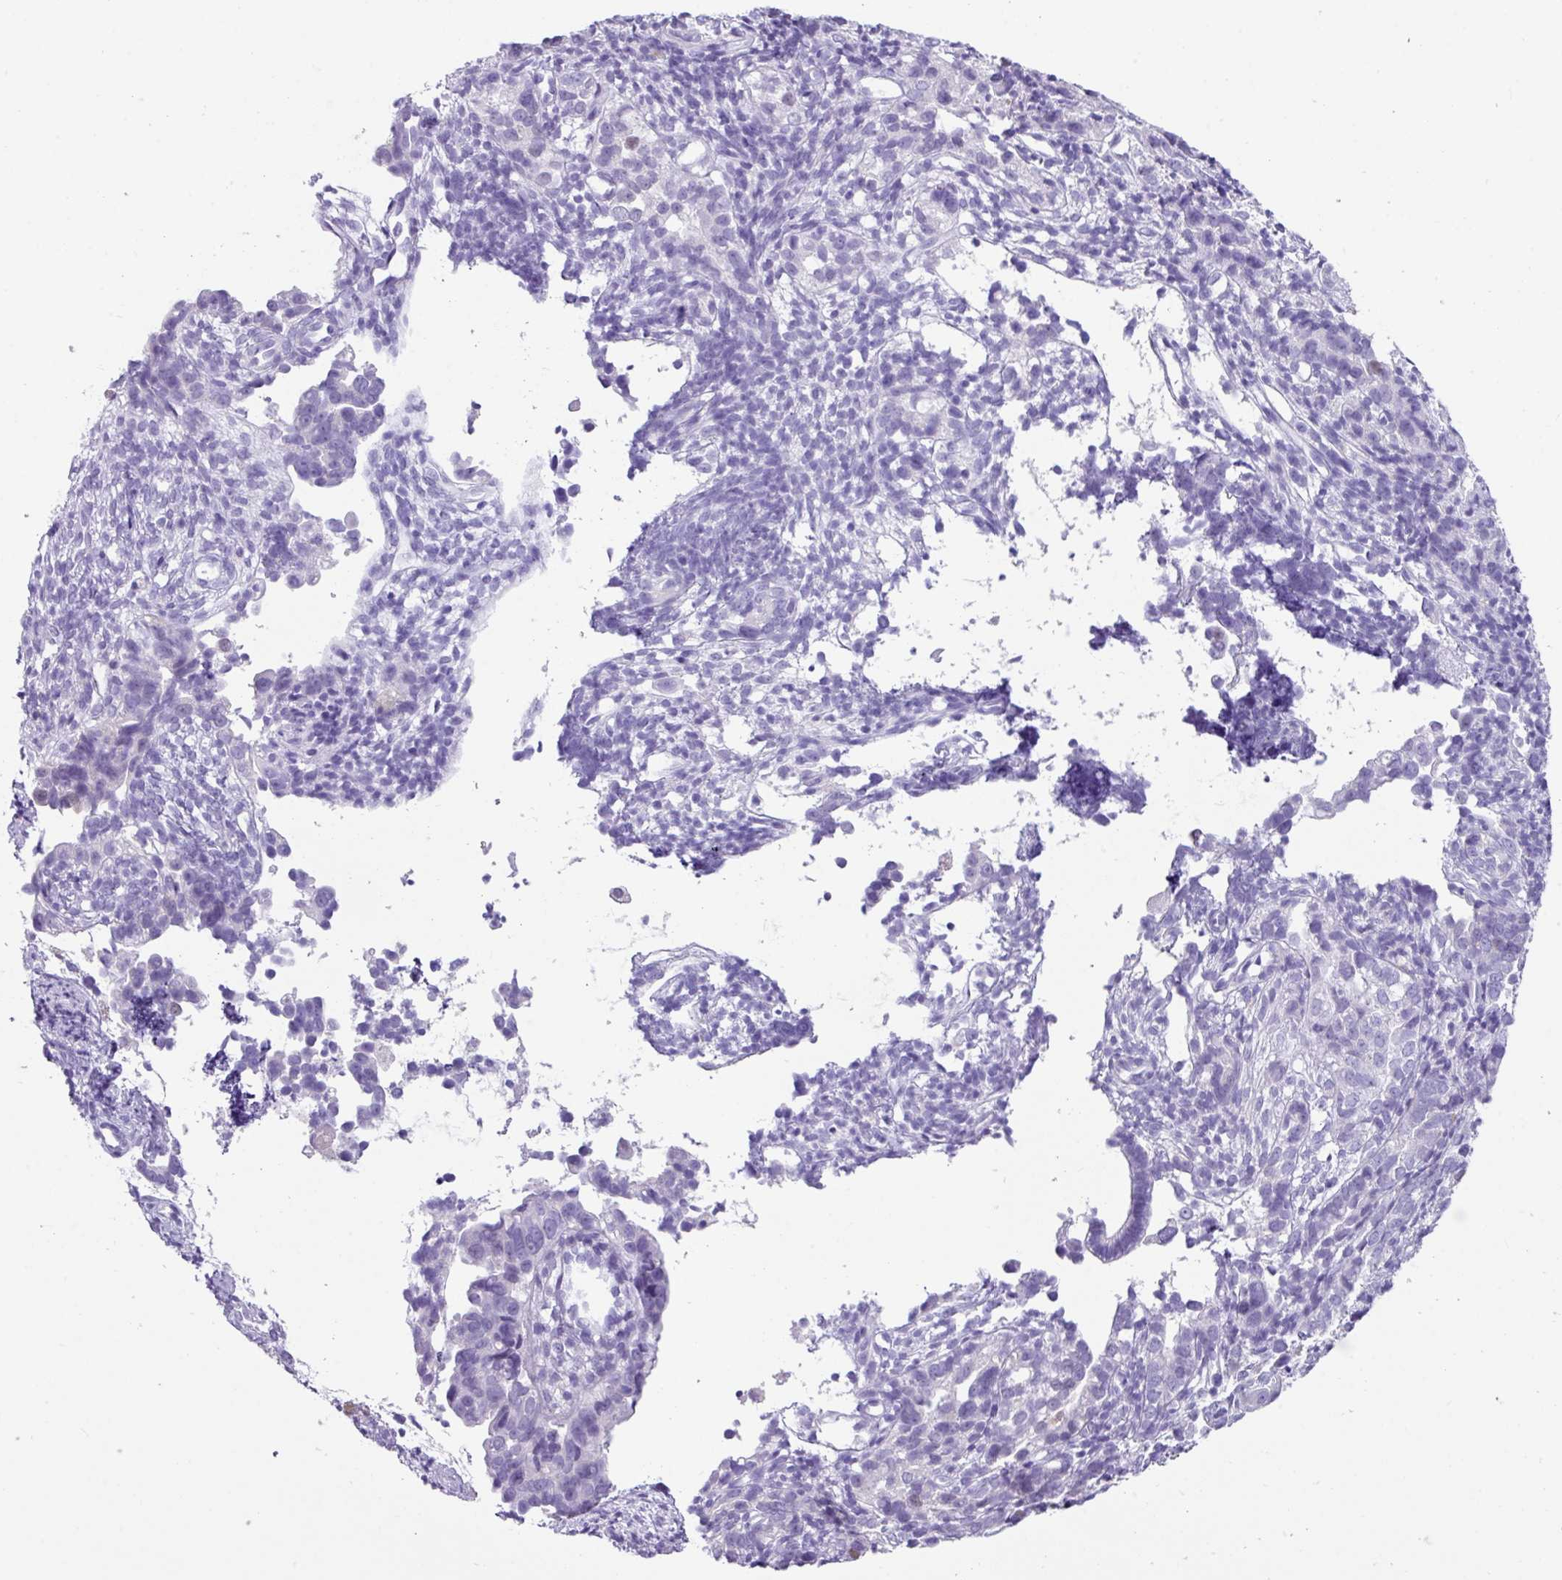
{"staining": {"intensity": "negative", "quantity": "none", "location": "none"}, "tissue": "endometrial cancer", "cell_type": "Tumor cells", "image_type": "cancer", "snomed": [{"axis": "morphology", "description": "Adenocarcinoma, NOS"}, {"axis": "topography", "description": "Endometrium"}], "caption": "Immunohistochemistry photomicrograph of neoplastic tissue: human adenocarcinoma (endometrial) stained with DAB shows no significant protein staining in tumor cells.", "gene": "NCCRP1", "patient": {"sex": "female", "age": 57}}